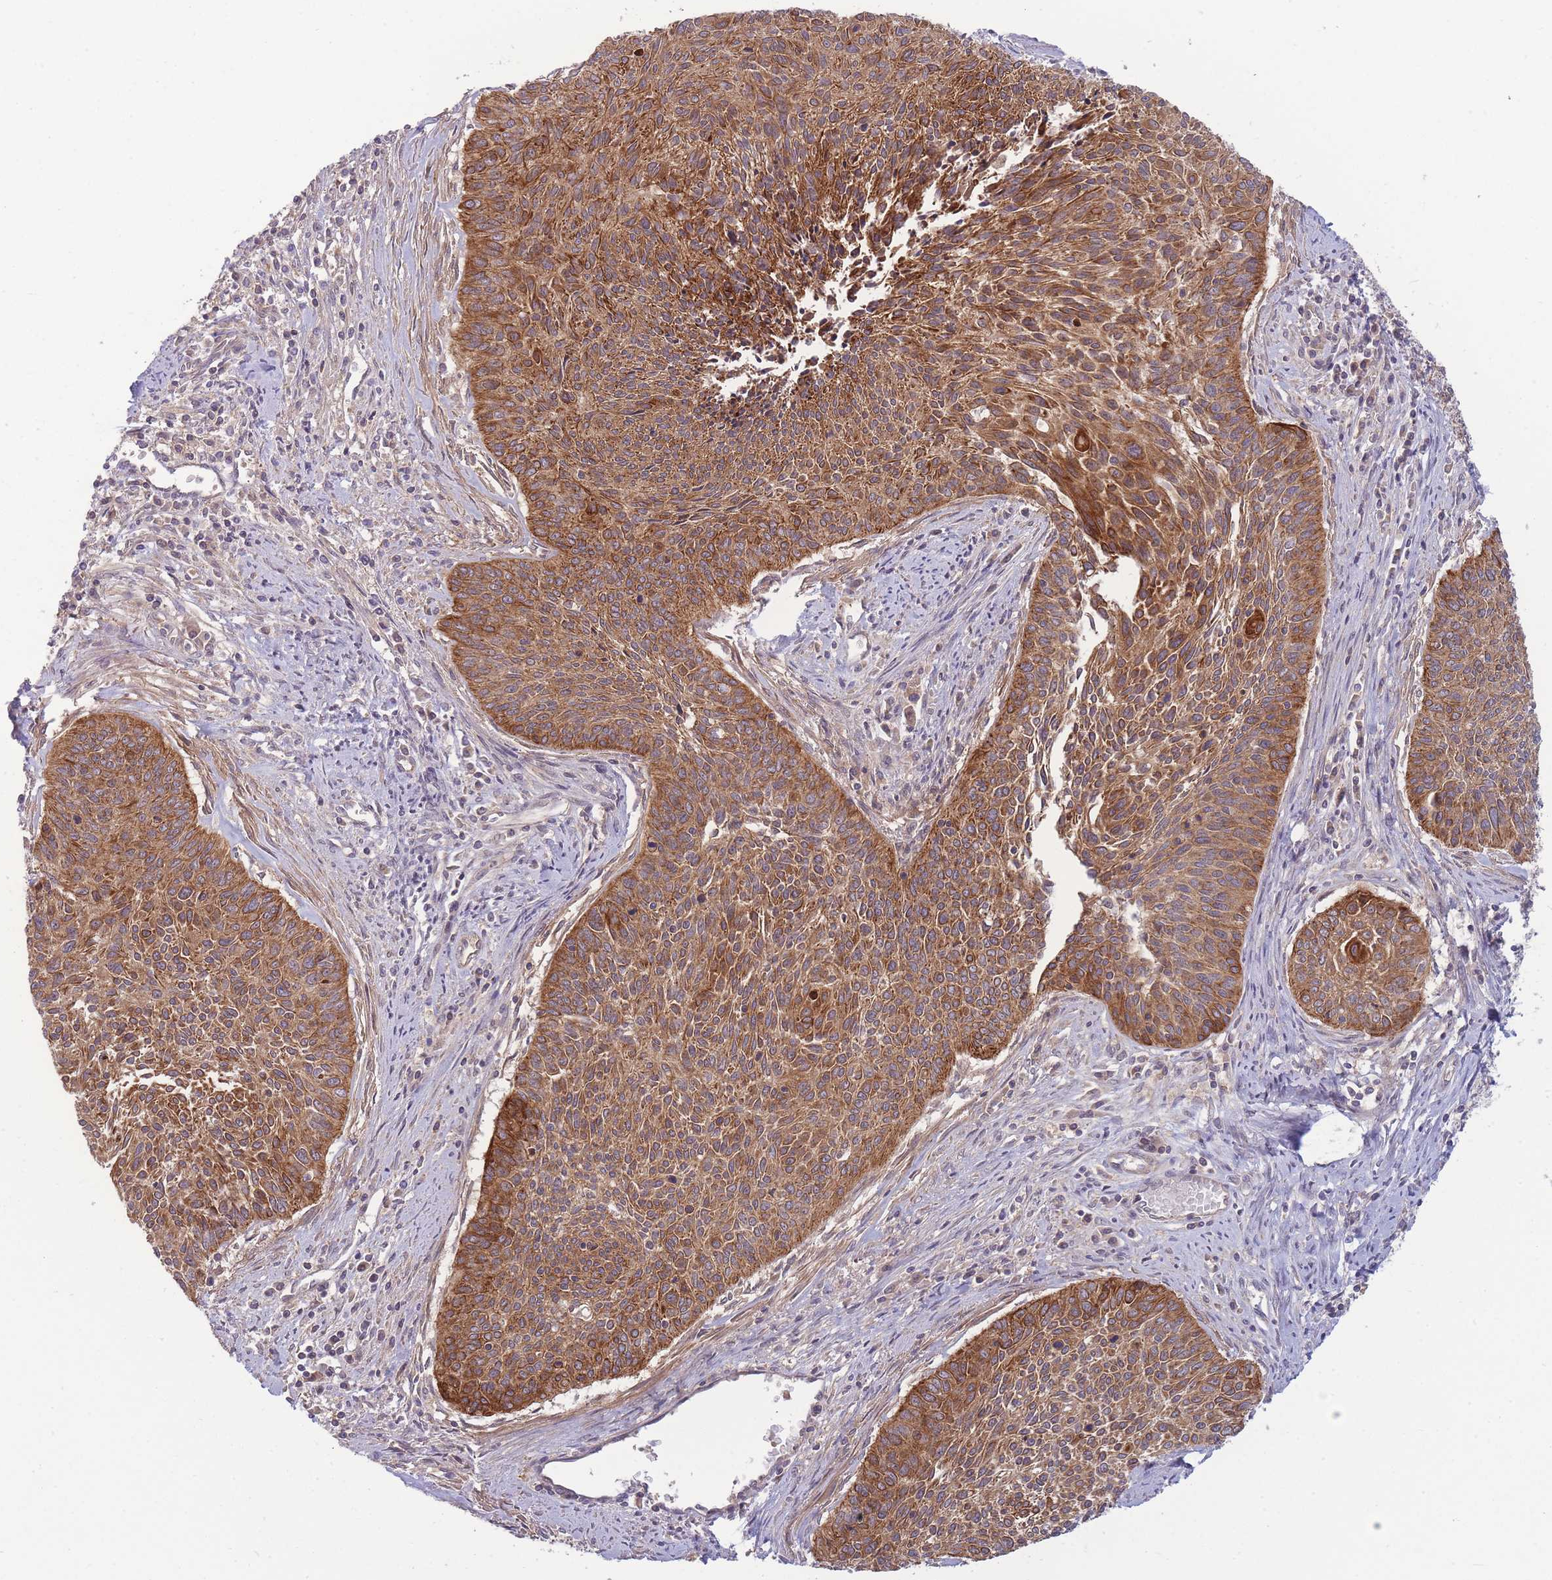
{"staining": {"intensity": "moderate", "quantity": ">75%", "location": "cytoplasmic/membranous"}, "tissue": "cervical cancer", "cell_type": "Tumor cells", "image_type": "cancer", "snomed": [{"axis": "morphology", "description": "Squamous cell carcinoma, NOS"}, {"axis": "topography", "description": "Cervix"}], "caption": "There is medium levels of moderate cytoplasmic/membranous staining in tumor cells of cervical squamous cell carcinoma, as demonstrated by immunohistochemical staining (brown color).", "gene": "PFDN6", "patient": {"sex": "female", "age": 55}}